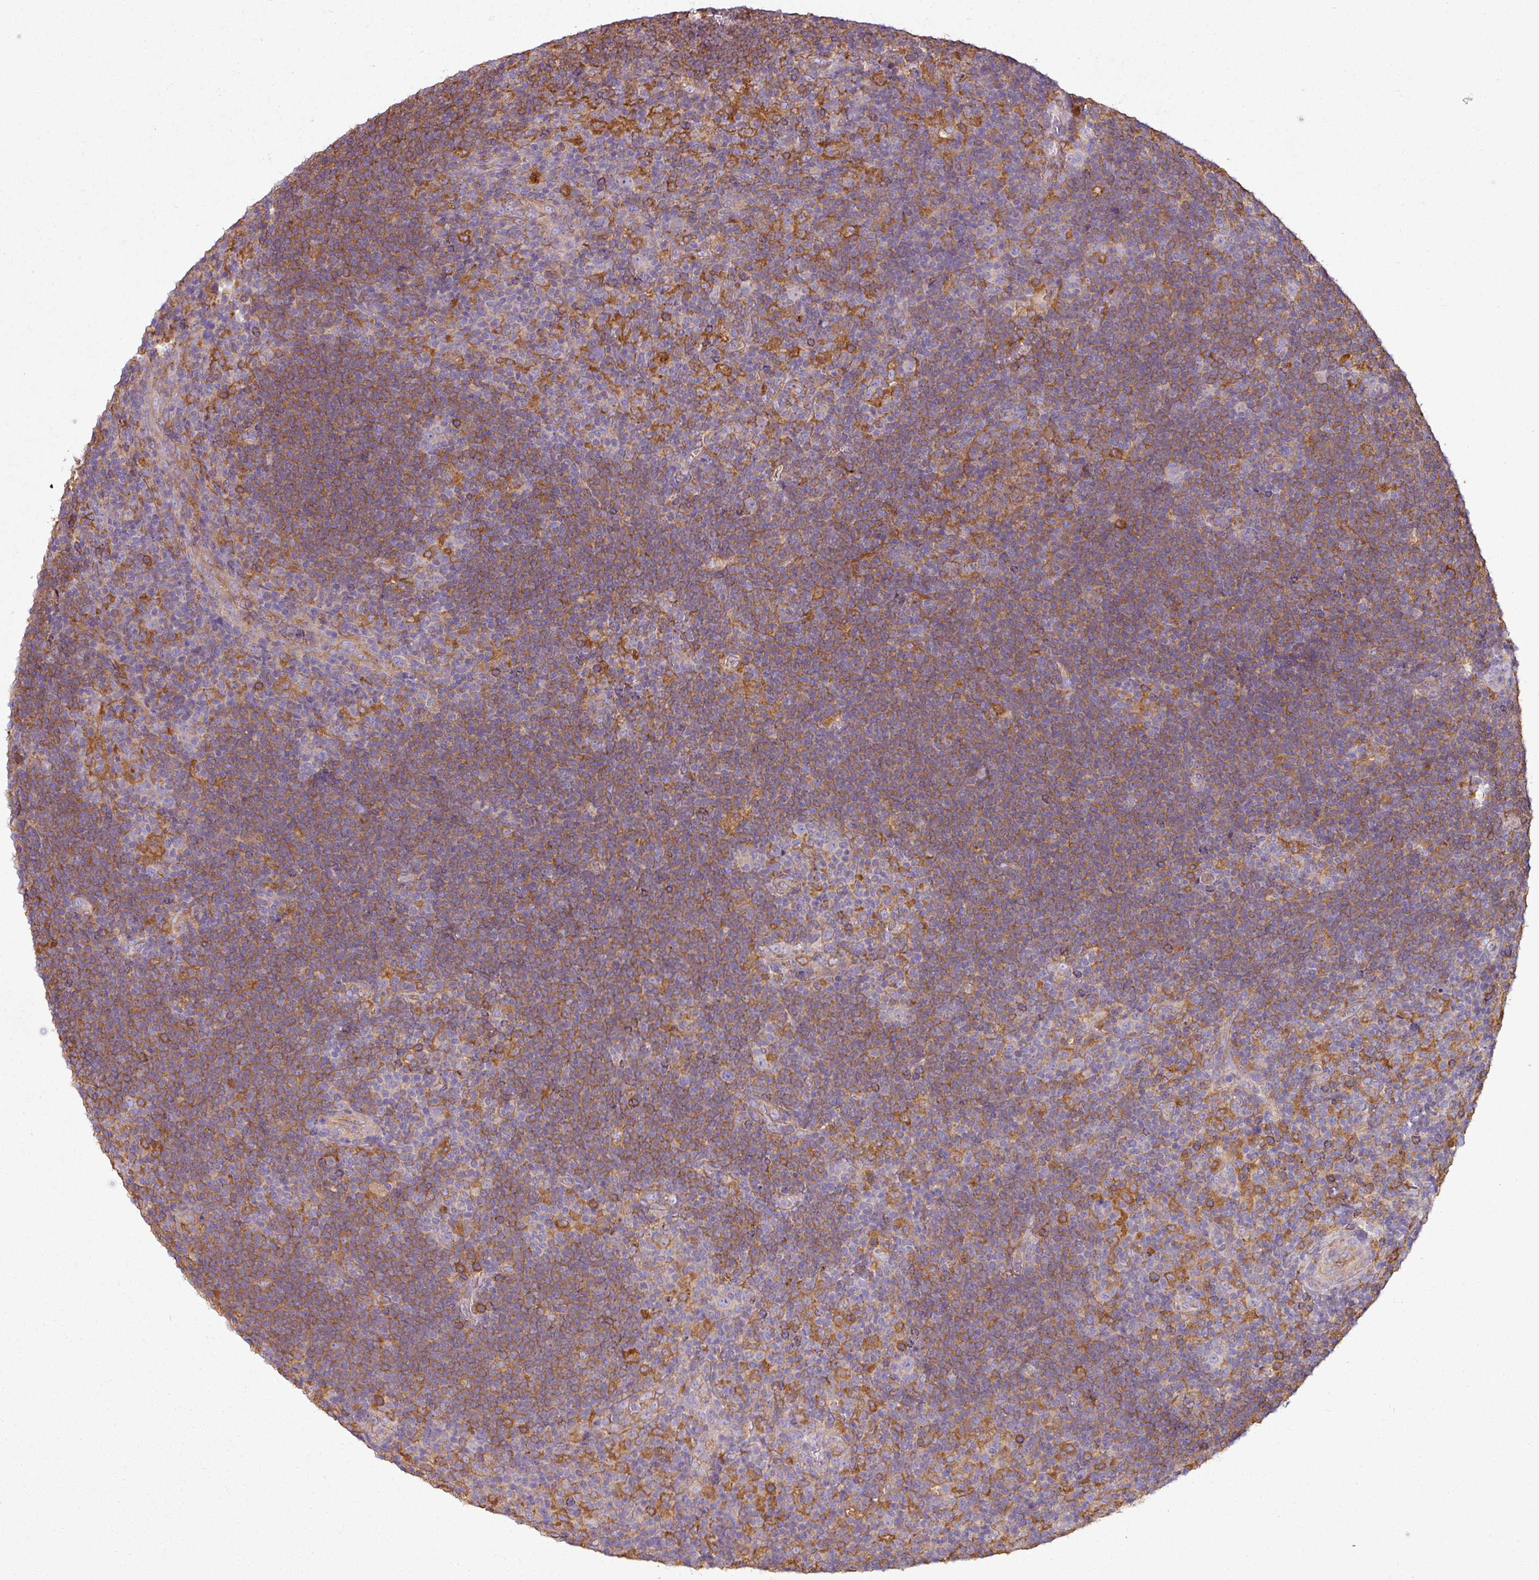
{"staining": {"intensity": "negative", "quantity": "none", "location": "none"}, "tissue": "lymphoma", "cell_type": "Tumor cells", "image_type": "cancer", "snomed": [{"axis": "morphology", "description": "Hodgkin's disease, NOS"}, {"axis": "topography", "description": "Lymph node"}], "caption": "Tumor cells are negative for brown protein staining in lymphoma. (DAB (3,3'-diaminobenzidine) immunohistochemistry, high magnification).", "gene": "PACSIN2", "patient": {"sex": "female", "age": 57}}